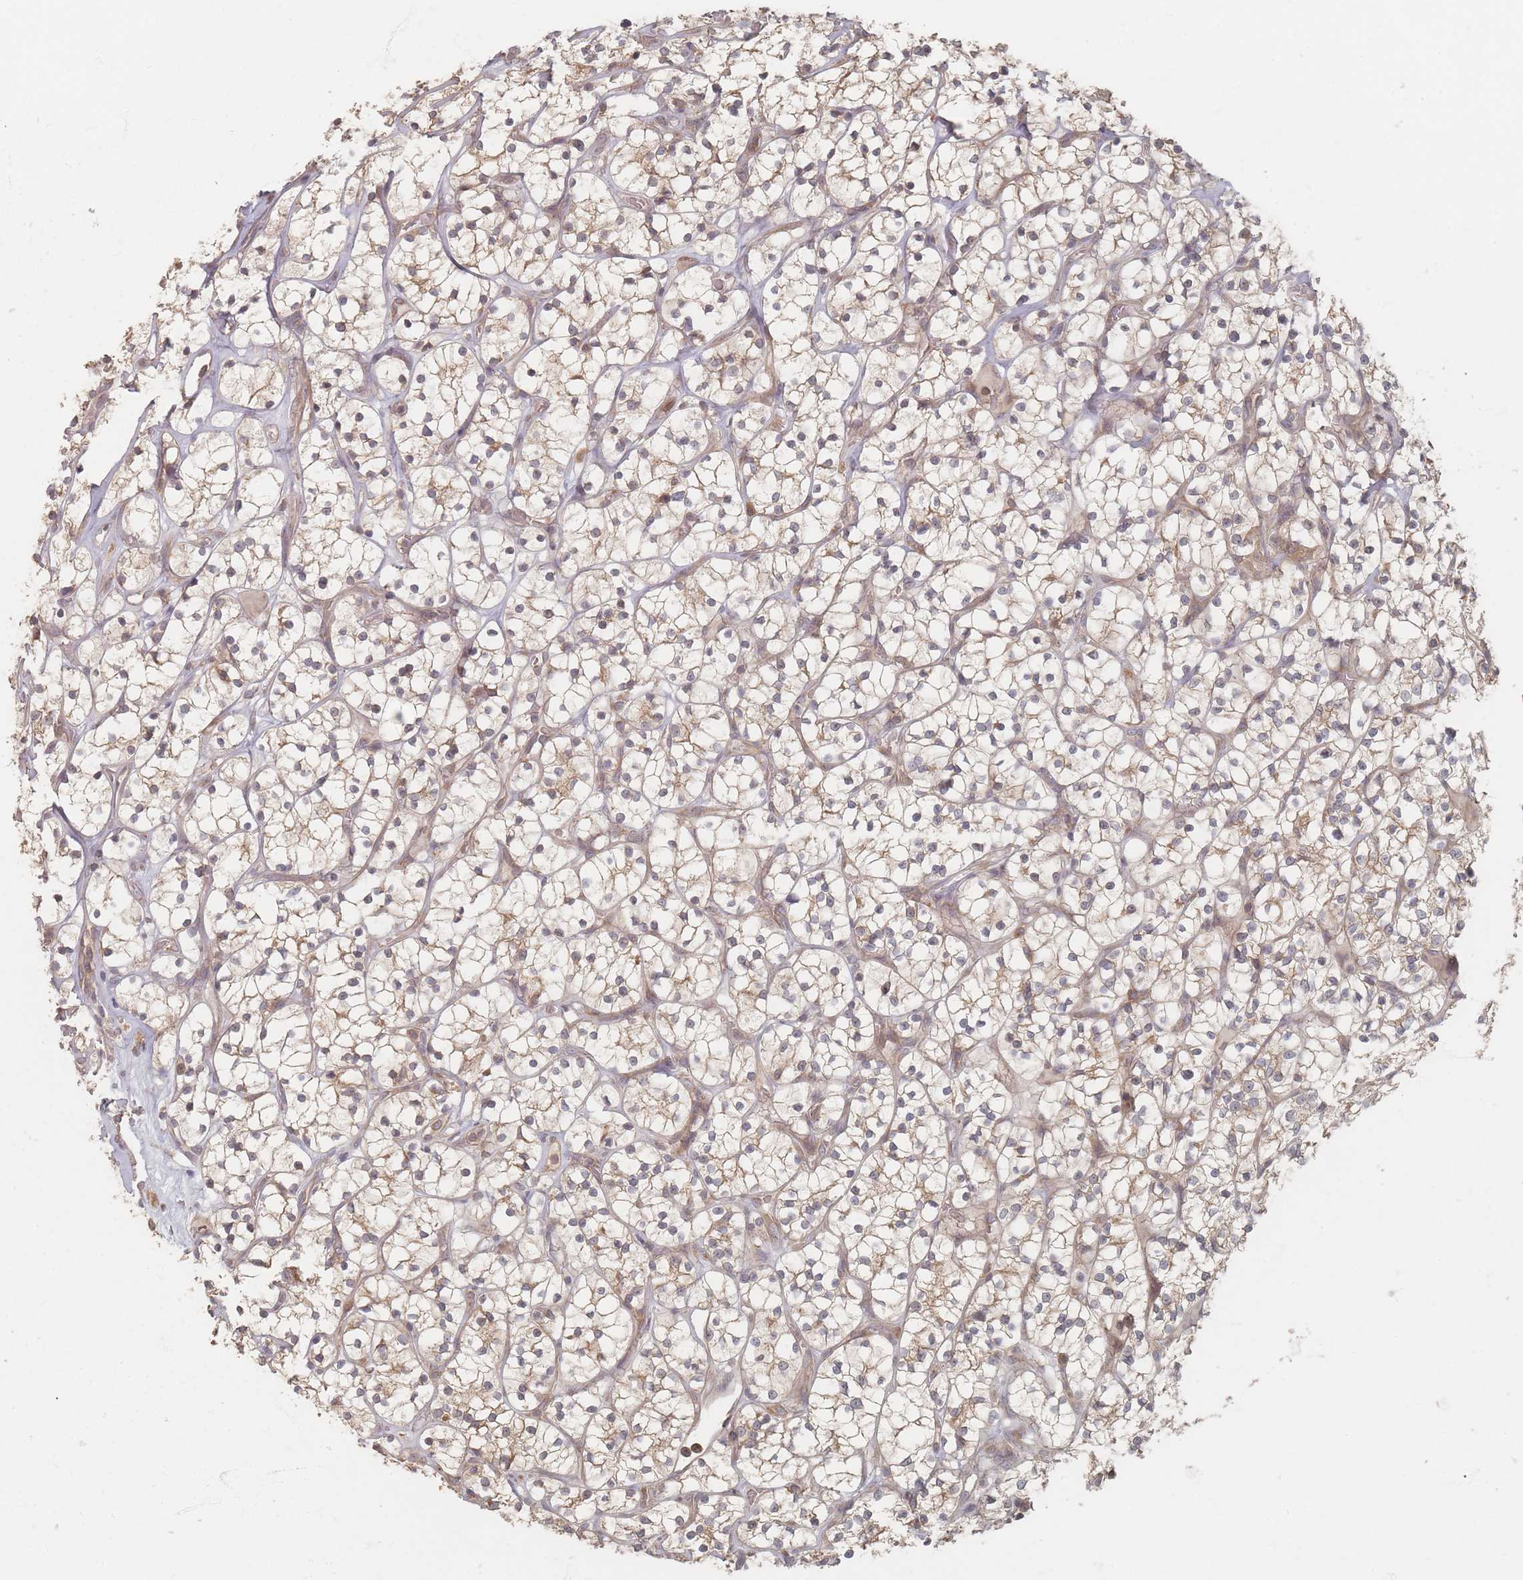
{"staining": {"intensity": "weak", "quantity": ">75%", "location": "cytoplasmic/membranous"}, "tissue": "renal cancer", "cell_type": "Tumor cells", "image_type": "cancer", "snomed": [{"axis": "morphology", "description": "Adenocarcinoma, NOS"}, {"axis": "topography", "description": "Kidney"}], "caption": "Protein staining of renal cancer (adenocarcinoma) tissue displays weak cytoplasmic/membranous staining in about >75% of tumor cells.", "gene": "GLE1", "patient": {"sex": "female", "age": 64}}